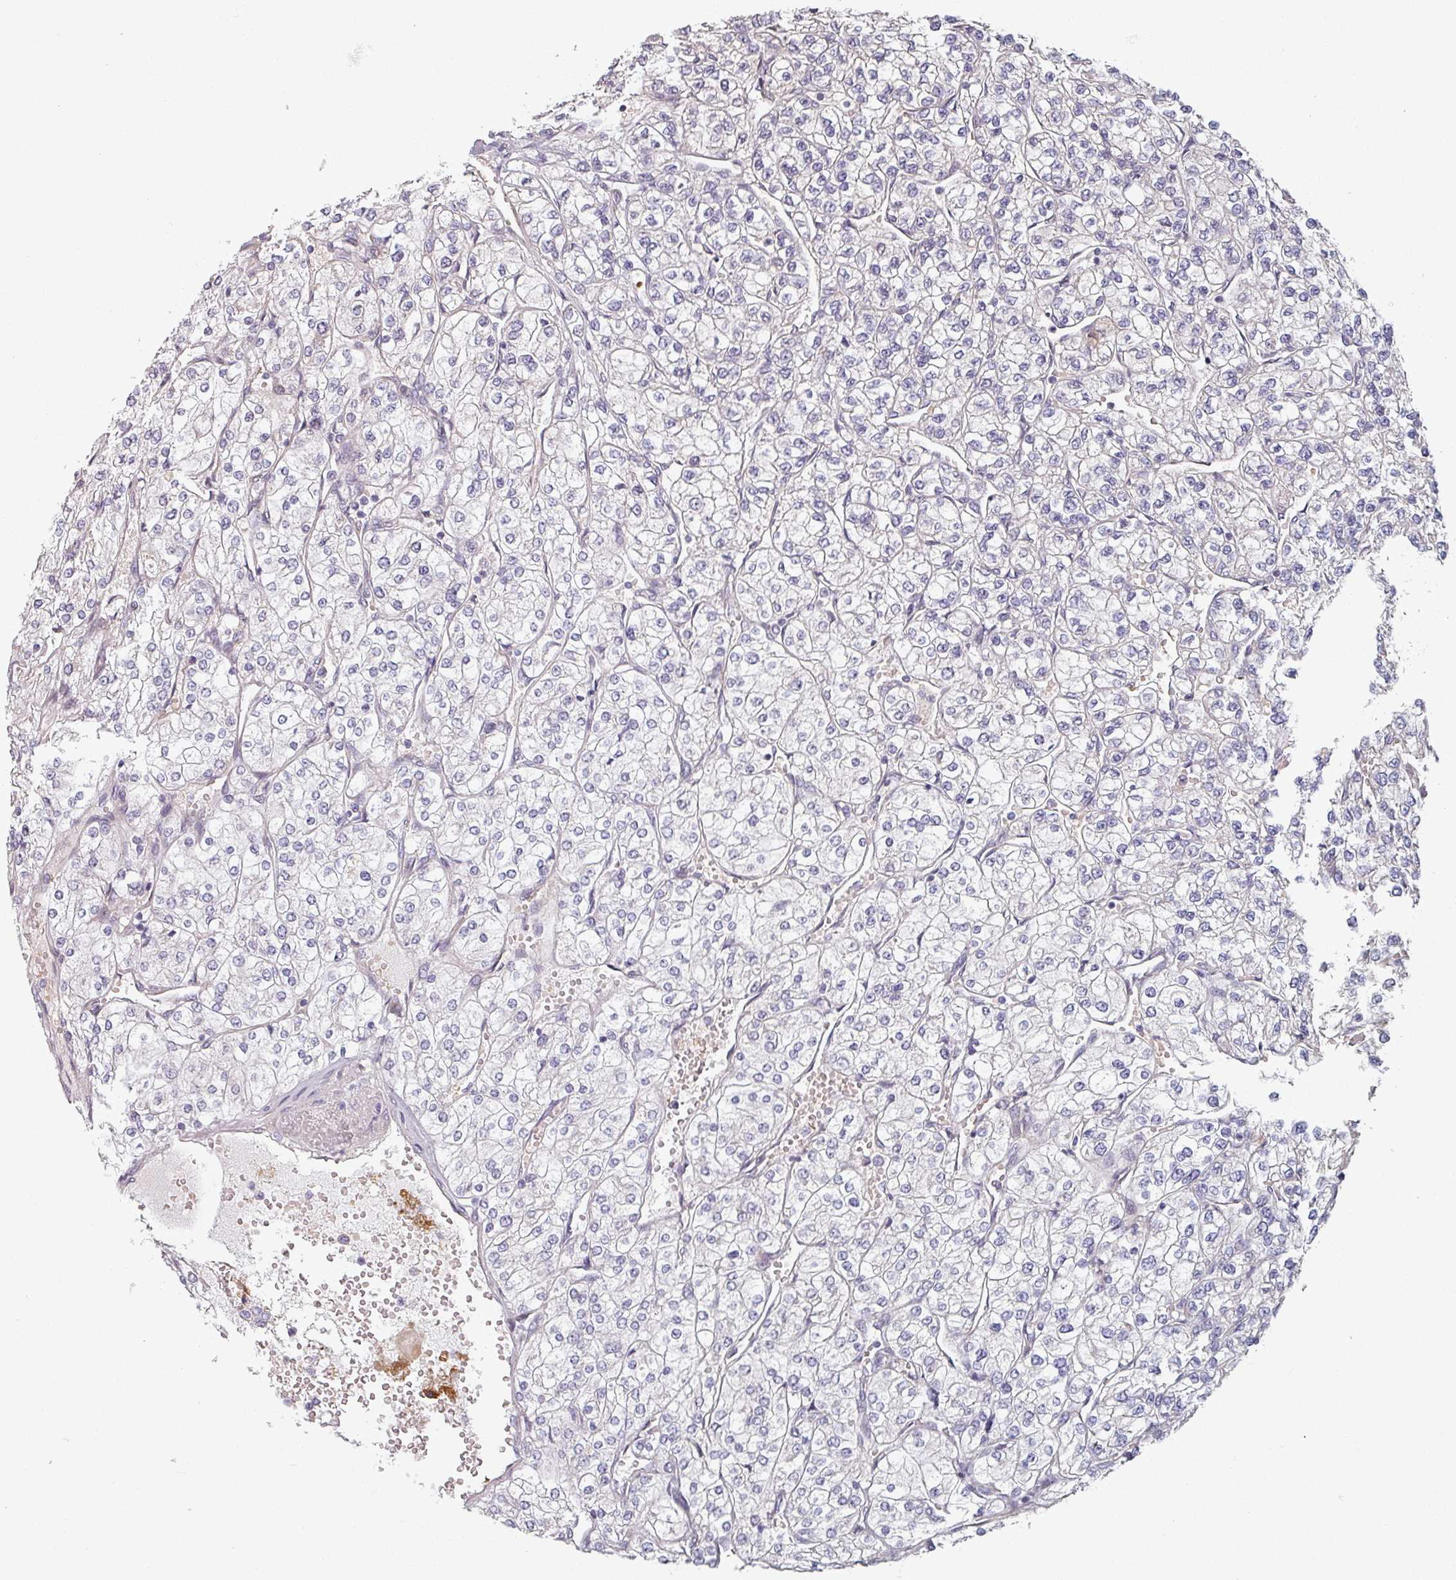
{"staining": {"intensity": "negative", "quantity": "none", "location": "none"}, "tissue": "renal cancer", "cell_type": "Tumor cells", "image_type": "cancer", "snomed": [{"axis": "morphology", "description": "Adenocarcinoma, NOS"}, {"axis": "topography", "description": "Kidney"}], "caption": "A high-resolution micrograph shows immunohistochemistry staining of renal adenocarcinoma, which reveals no significant staining in tumor cells. (DAB (3,3'-diaminobenzidine) IHC with hematoxylin counter stain).", "gene": "C4BPB", "patient": {"sex": "male", "age": 80}}